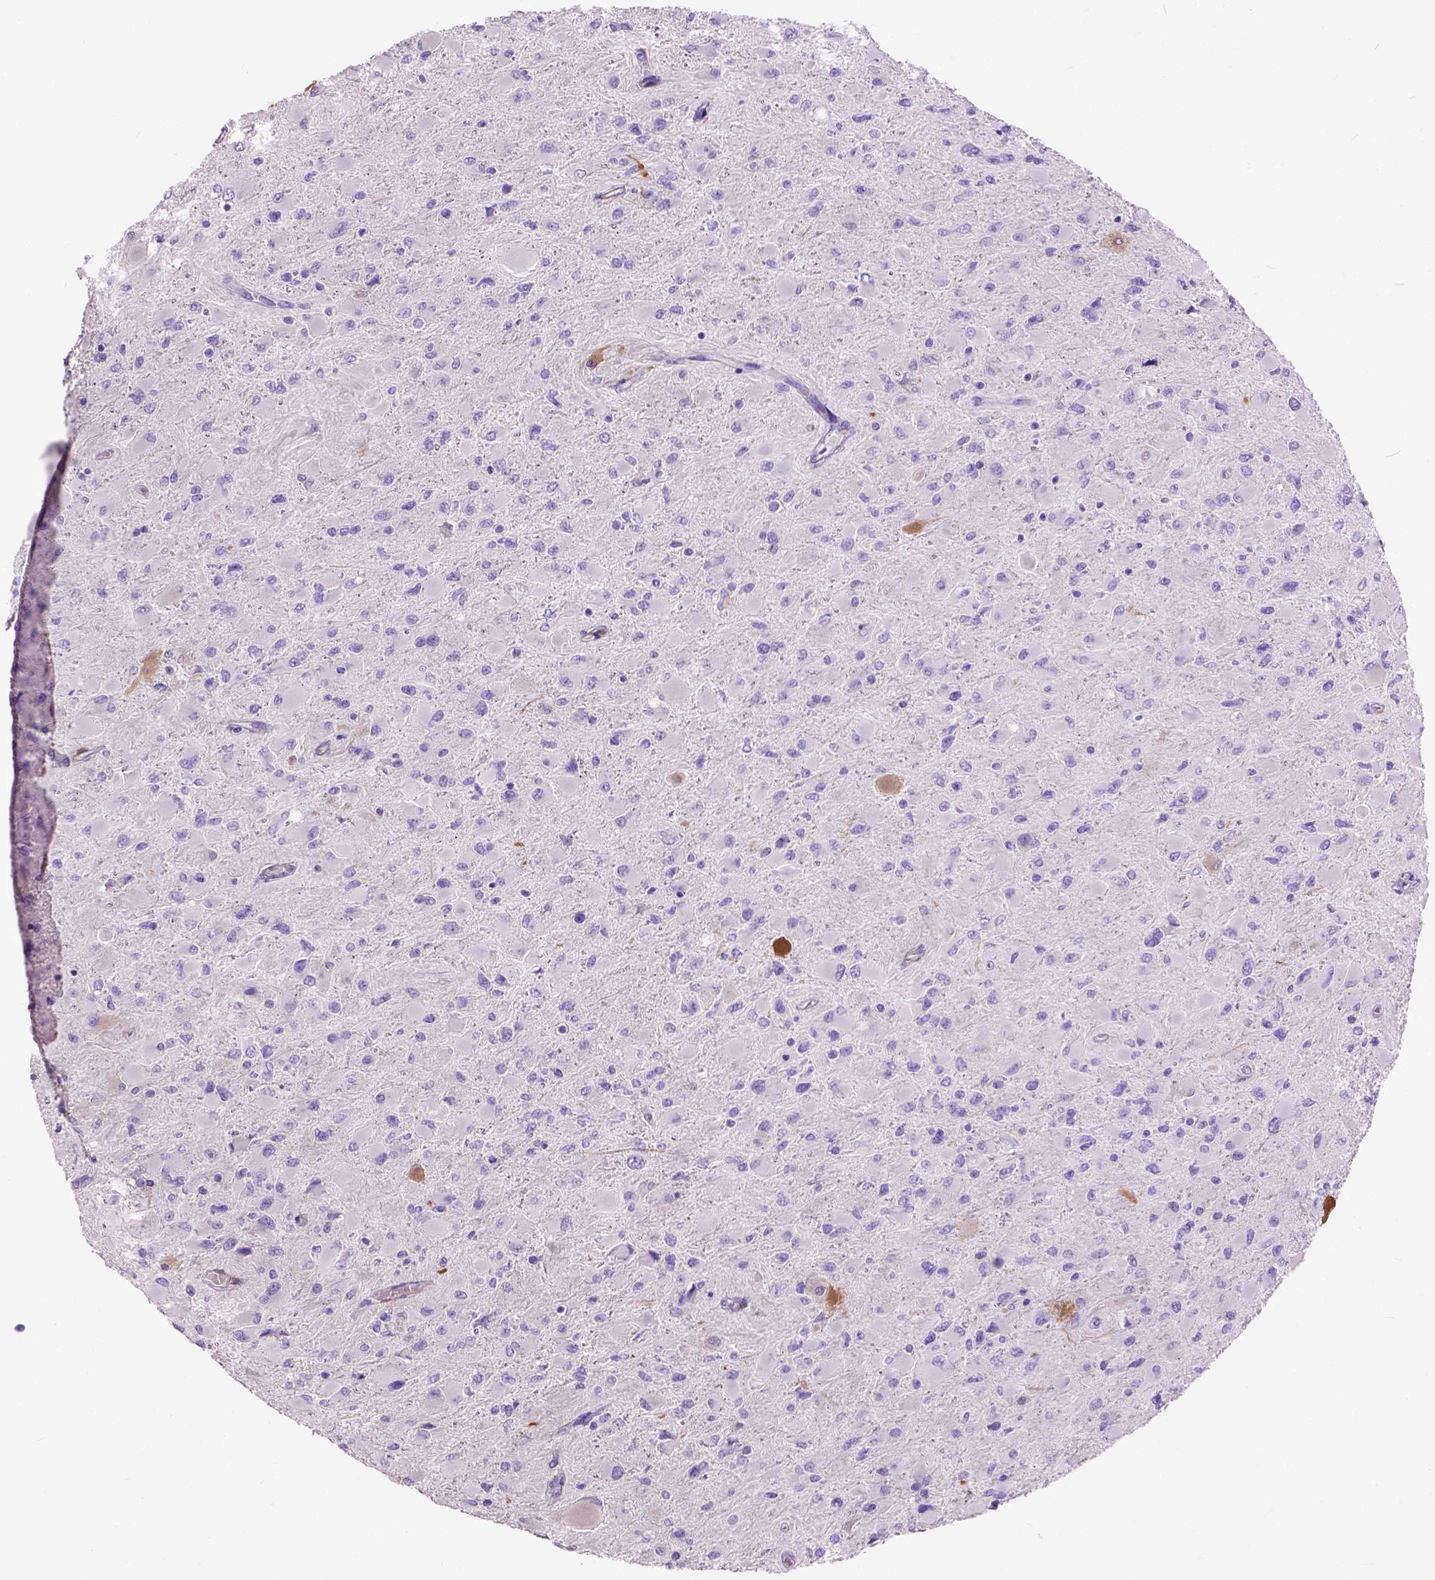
{"staining": {"intensity": "negative", "quantity": "none", "location": "none"}, "tissue": "glioma", "cell_type": "Tumor cells", "image_type": "cancer", "snomed": [{"axis": "morphology", "description": "Glioma, malignant, High grade"}, {"axis": "topography", "description": "Cerebral cortex"}], "caption": "This is an IHC photomicrograph of human malignant high-grade glioma. There is no staining in tumor cells.", "gene": "MAPT", "patient": {"sex": "female", "age": 36}}